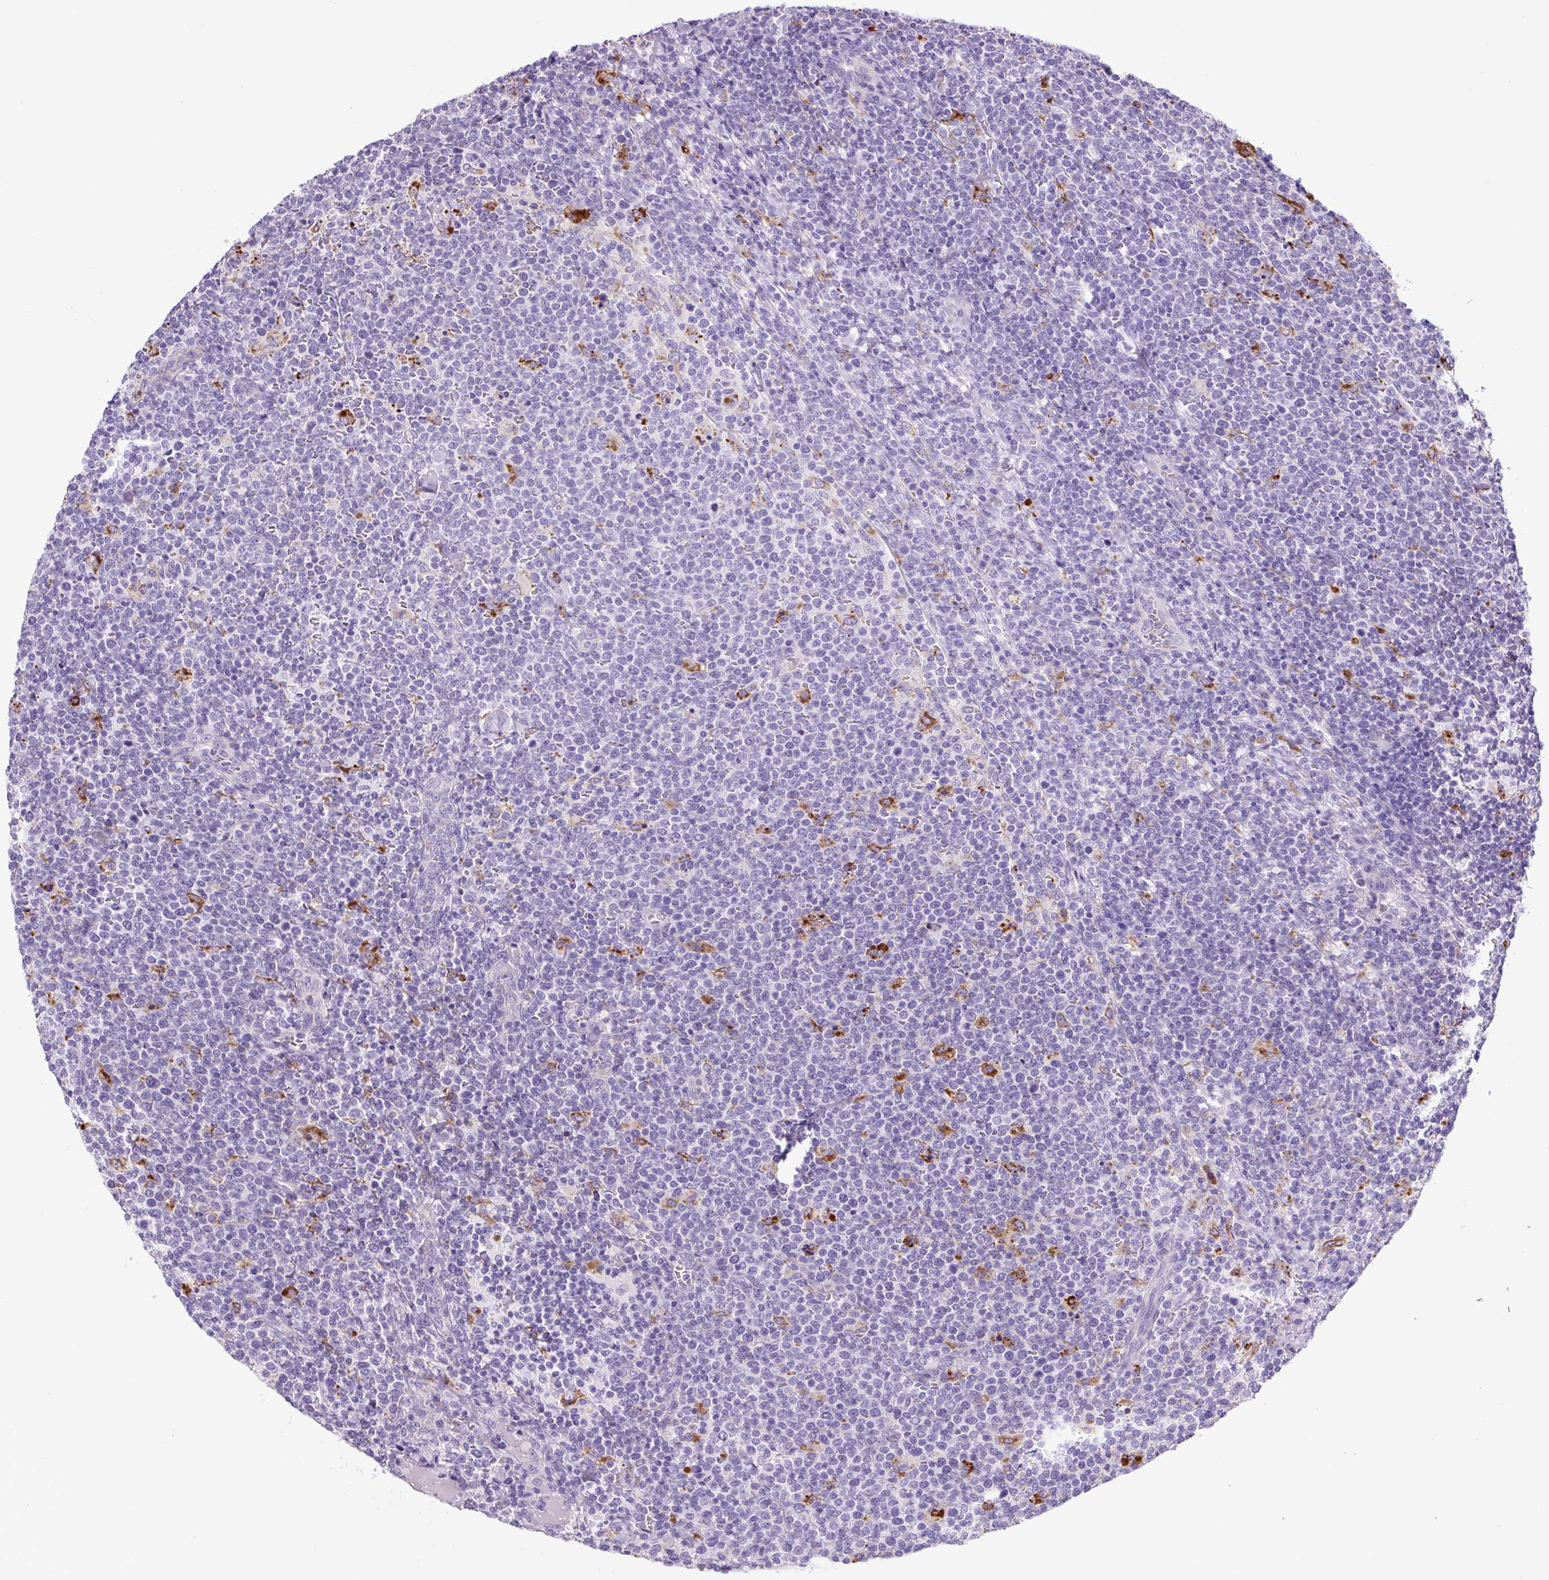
{"staining": {"intensity": "negative", "quantity": "none", "location": "none"}, "tissue": "lymphoma", "cell_type": "Tumor cells", "image_type": "cancer", "snomed": [{"axis": "morphology", "description": "Malignant lymphoma, non-Hodgkin's type, High grade"}, {"axis": "topography", "description": "Lymph node"}], "caption": "This is a image of immunohistochemistry (IHC) staining of malignant lymphoma, non-Hodgkin's type (high-grade), which shows no expression in tumor cells.", "gene": "LCN10", "patient": {"sex": "male", "age": 61}}